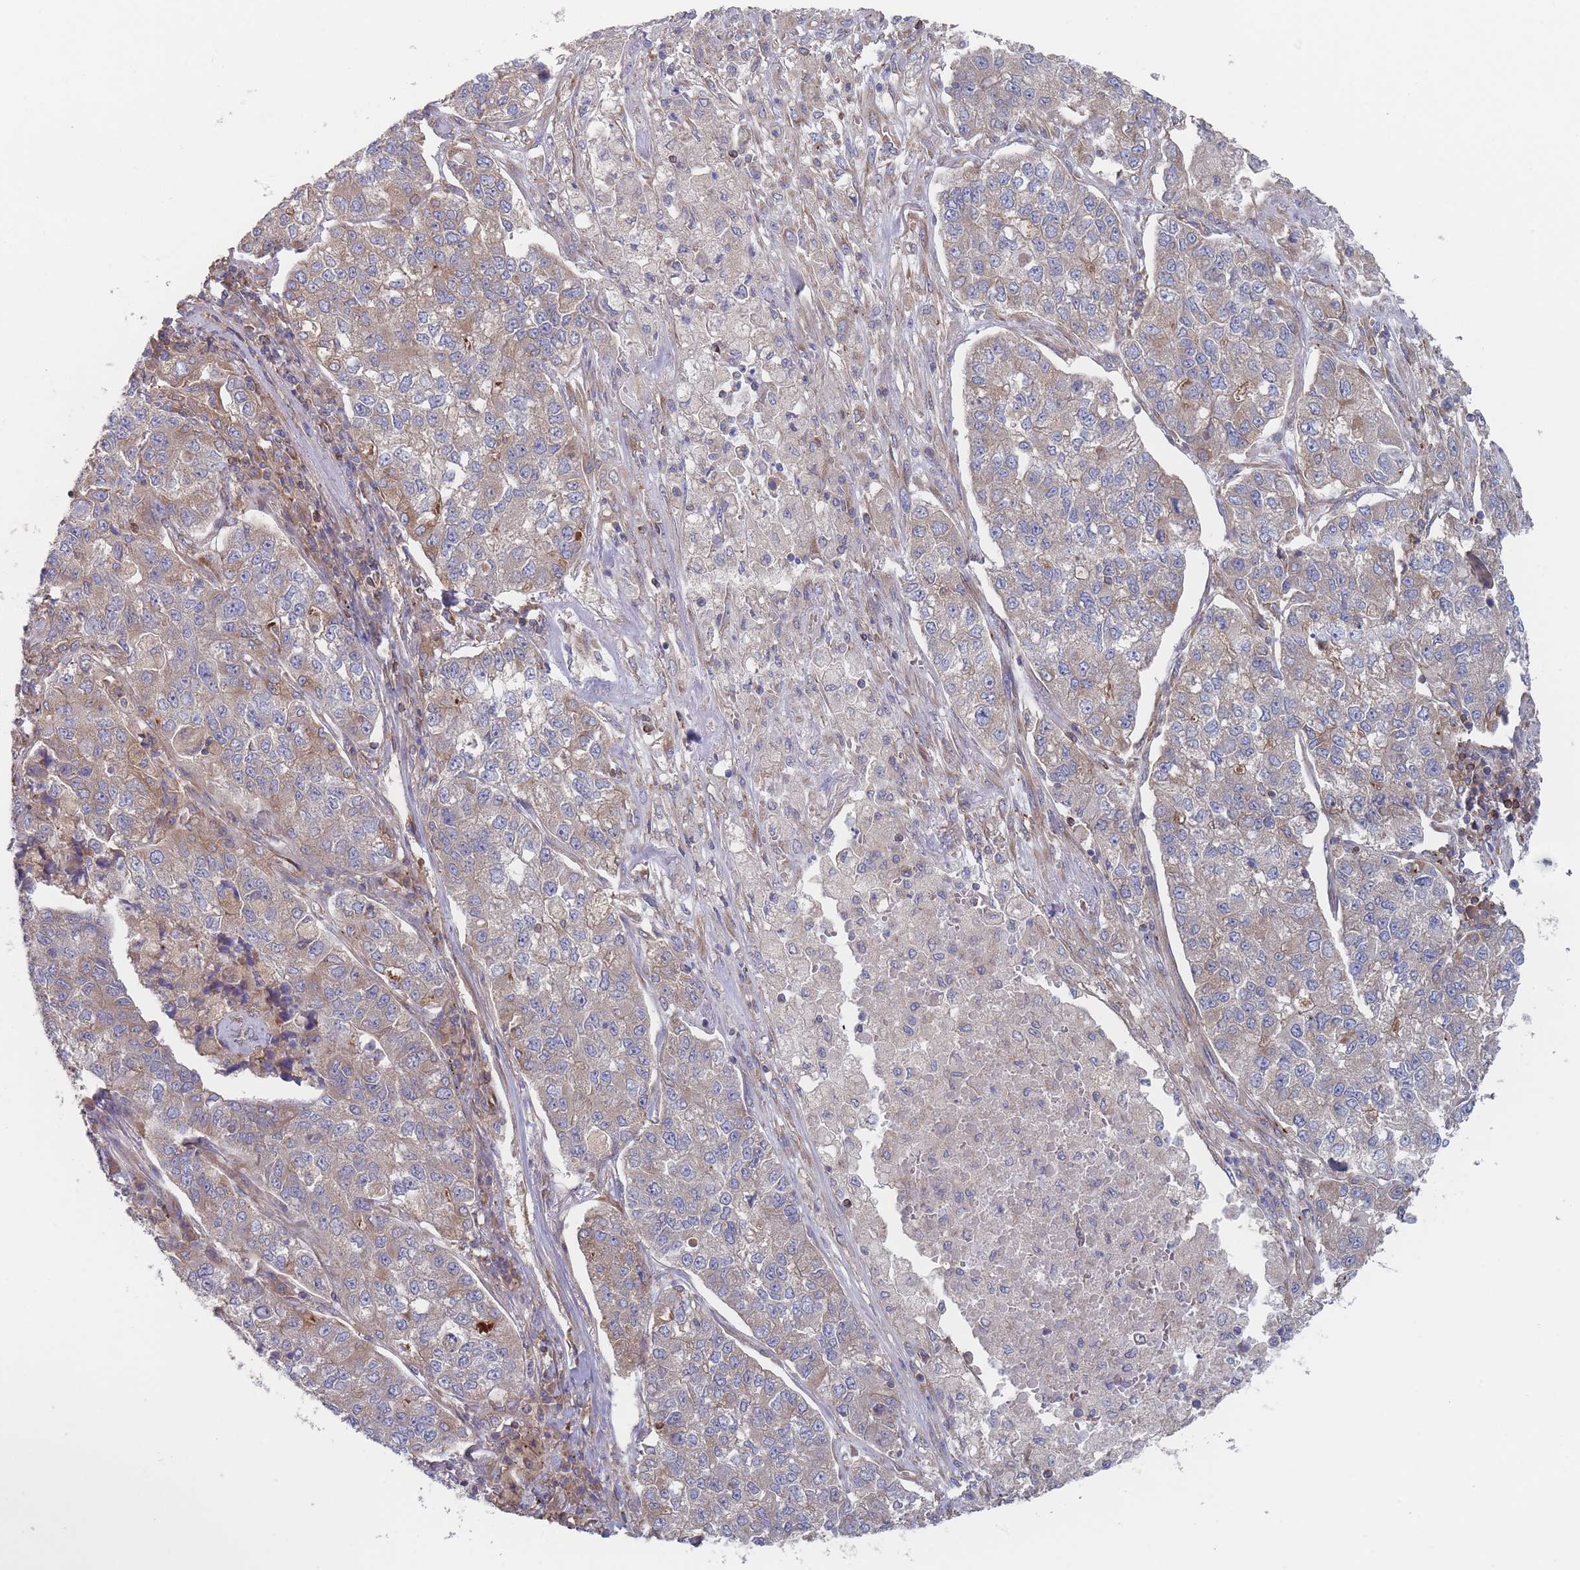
{"staining": {"intensity": "moderate", "quantity": "<25%", "location": "cytoplasmic/membranous"}, "tissue": "lung cancer", "cell_type": "Tumor cells", "image_type": "cancer", "snomed": [{"axis": "morphology", "description": "Adenocarcinoma, NOS"}, {"axis": "topography", "description": "Lung"}], "caption": "Lung adenocarcinoma was stained to show a protein in brown. There is low levels of moderate cytoplasmic/membranous positivity in approximately <25% of tumor cells.", "gene": "KDSR", "patient": {"sex": "male", "age": 49}}